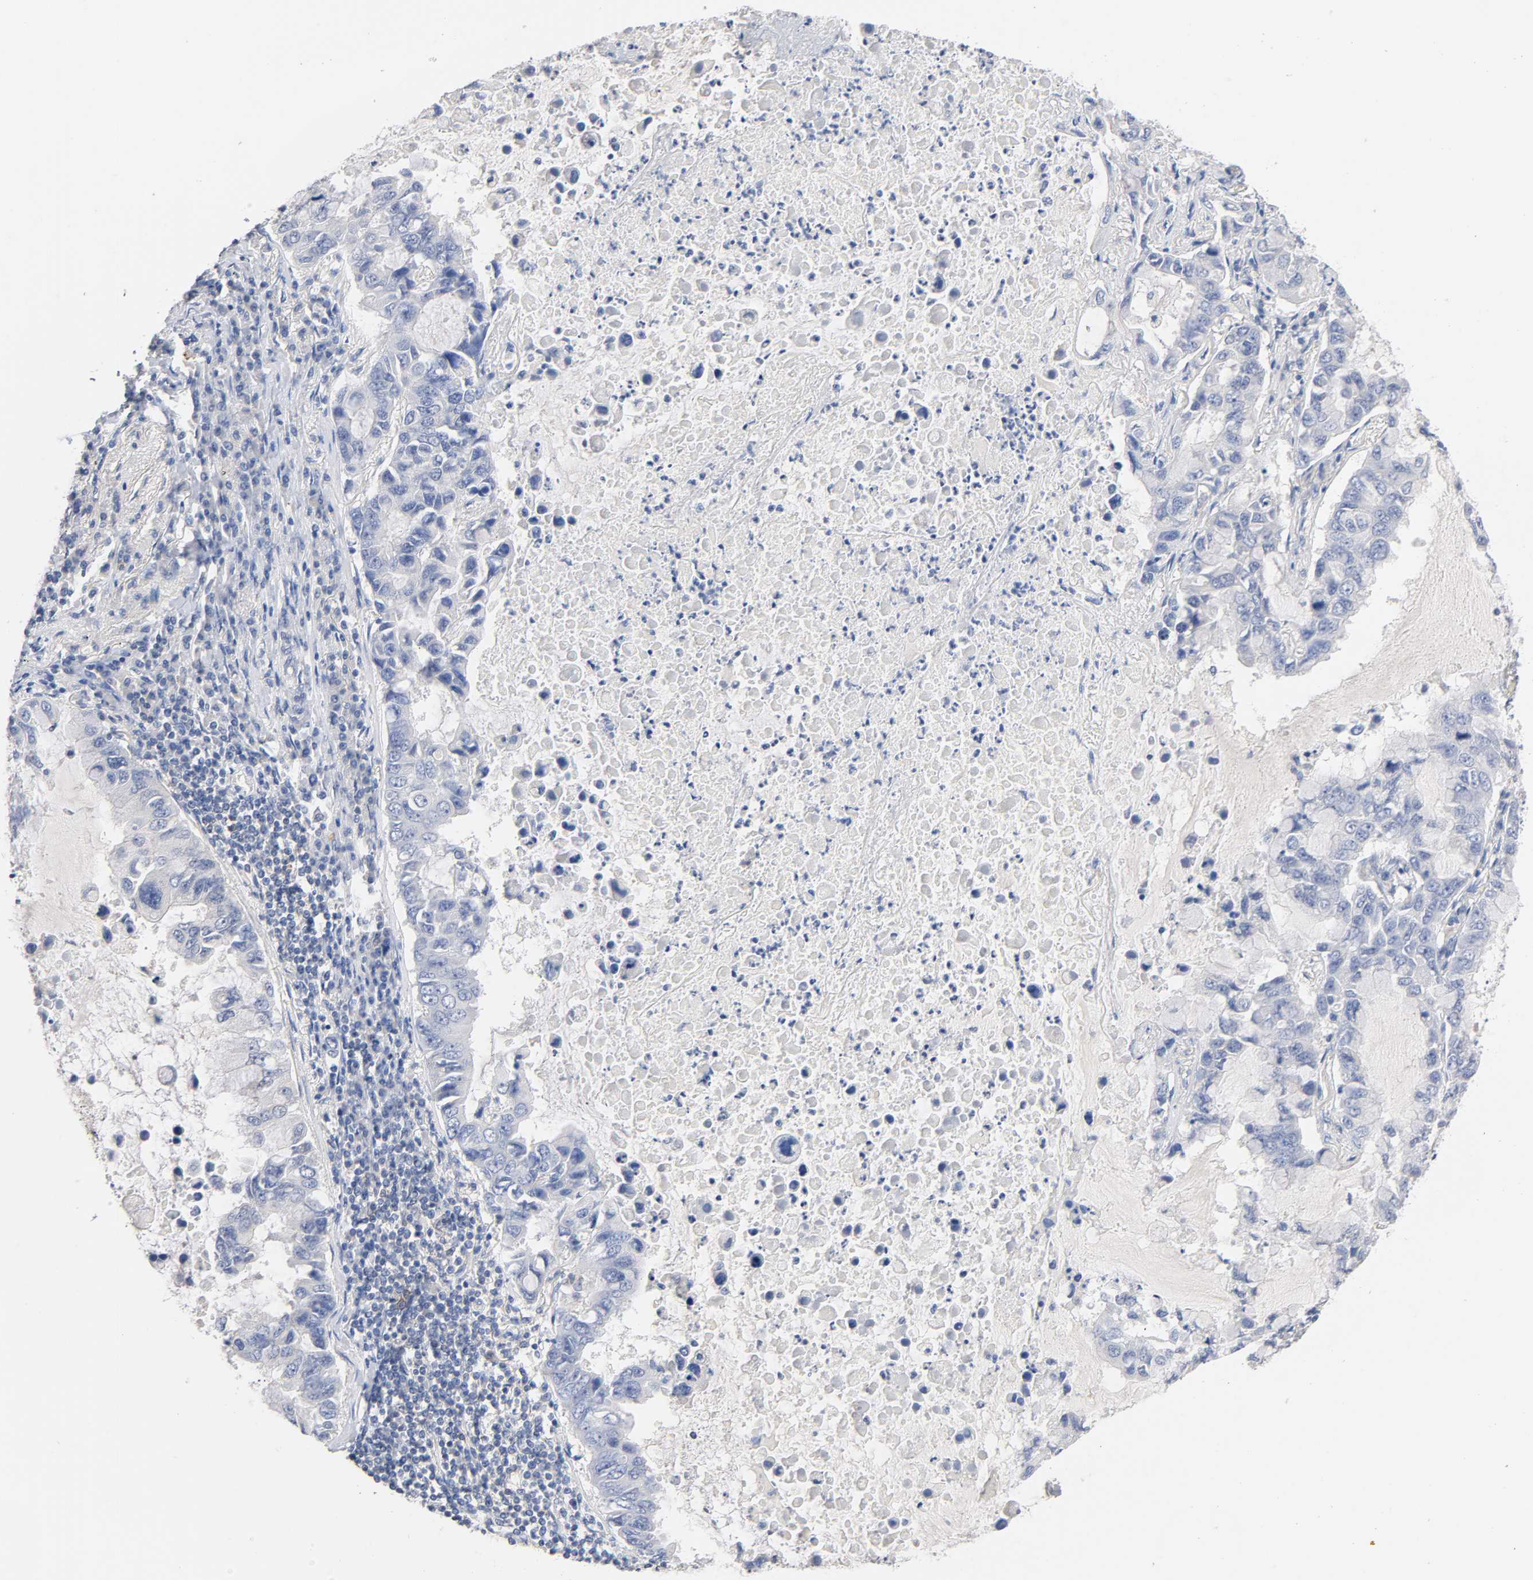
{"staining": {"intensity": "negative", "quantity": "none", "location": "none"}, "tissue": "lung cancer", "cell_type": "Tumor cells", "image_type": "cancer", "snomed": [{"axis": "morphology", "description": "Adenocarcinoma, NOS"}, {"axis": "topography", "description": "Lung"}], "caption": "Human lung cancer stained for a protein using immunohistochemistry (IHC) shows no positivity in tumor cells.", "gene": "MALT1", "patient": {"sex": "male", "age": 64}}